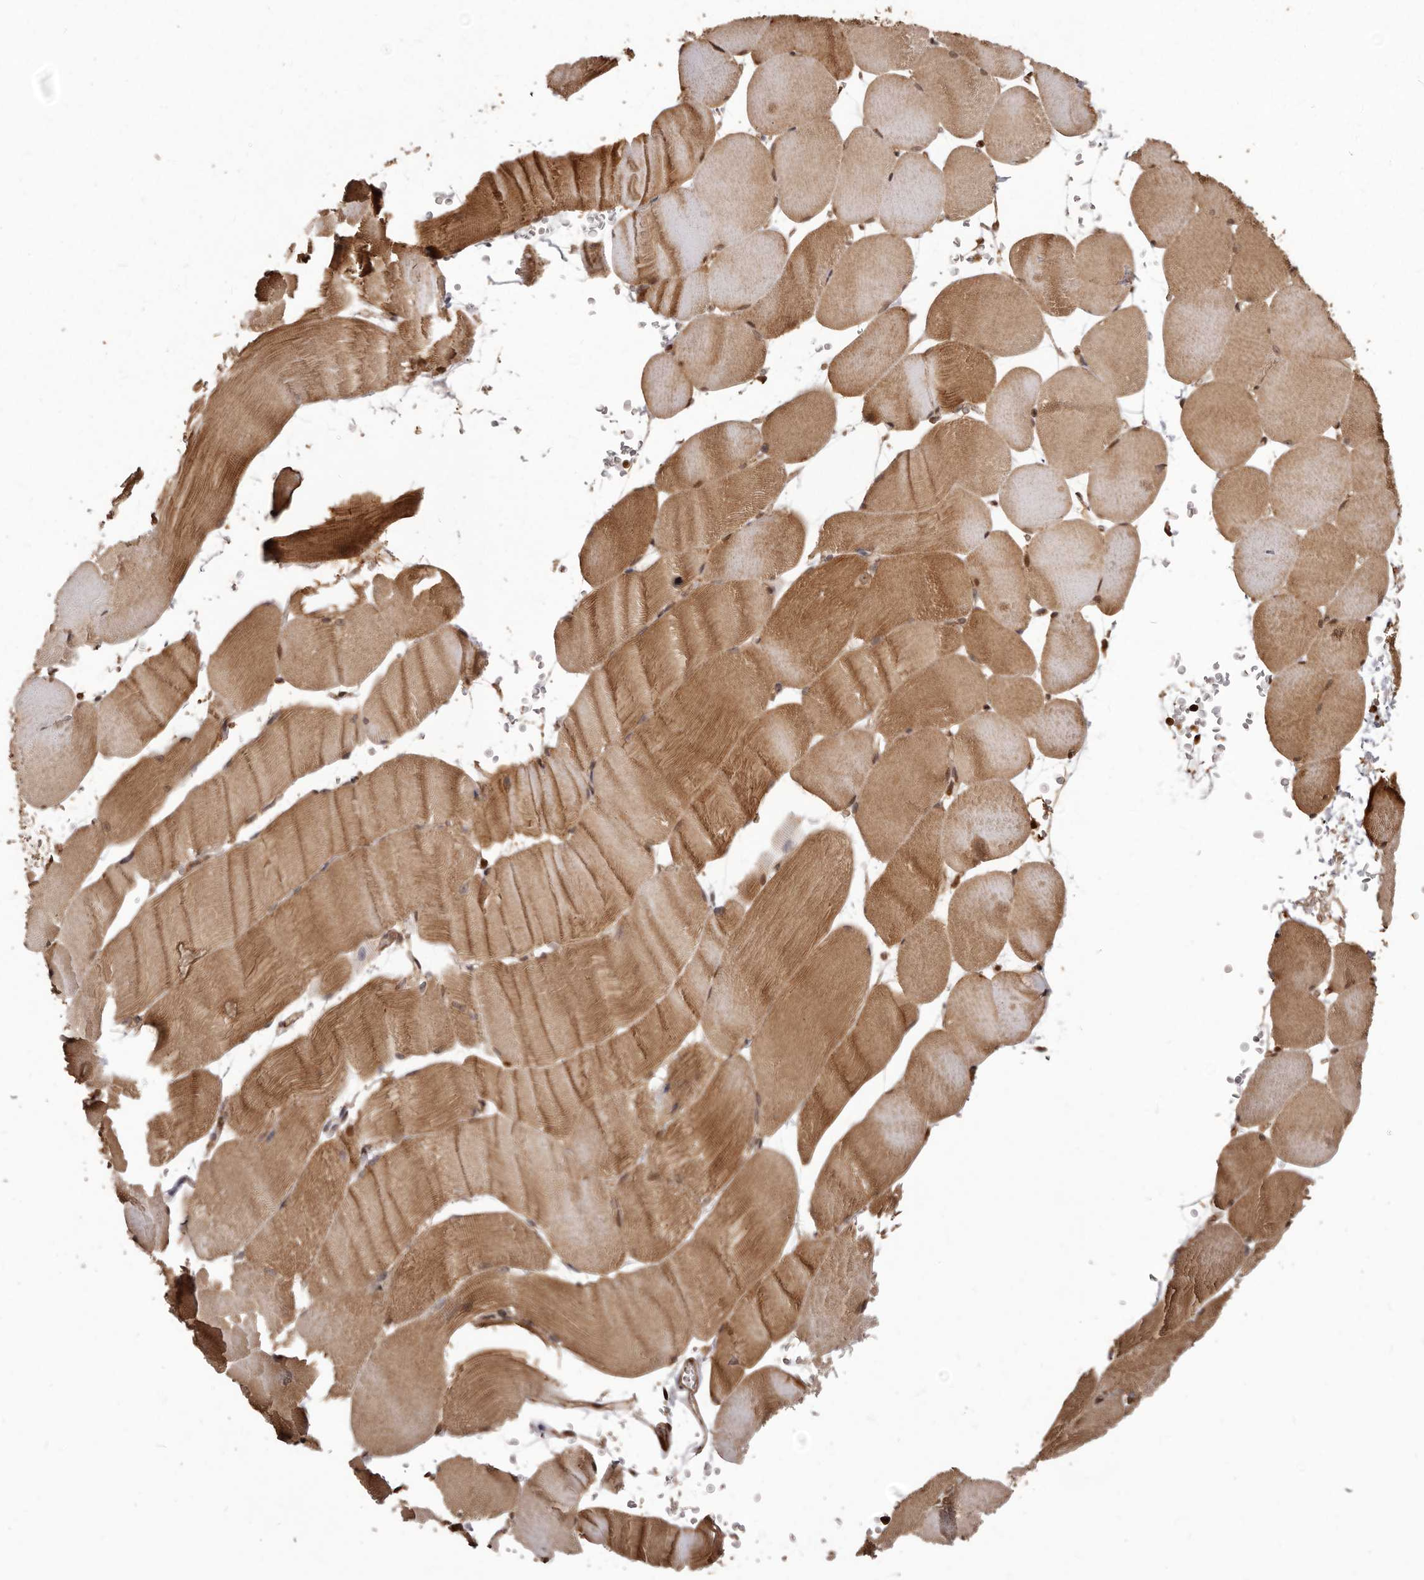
{"staining": {"intensity": "moderate", "quantity": ">75%", "location": "cytoplasmic/membranous"}, "tissue": "skeletal muscle", "cell_type": "Myocytes", "image_type": "normal", "snomed": [{"axis": "morphology", "description": "Normal tissue, NOS"}, {"axis": "topography", "description": "Skeletal muscle"}, {"axis": "topography", "description": "Parathyroid gland"}], "caption": "This photomicrograph reveals normal skeletal muscle stained with immunohistochemistry (IHC) to label a protein in brown. The cytoplasmic/membranous of myocytes show moderate positivity for the protein. Nuclei are counter-stained blue.", "gene": "MTO1", "patient": {"sex": "female", "age": 37}}